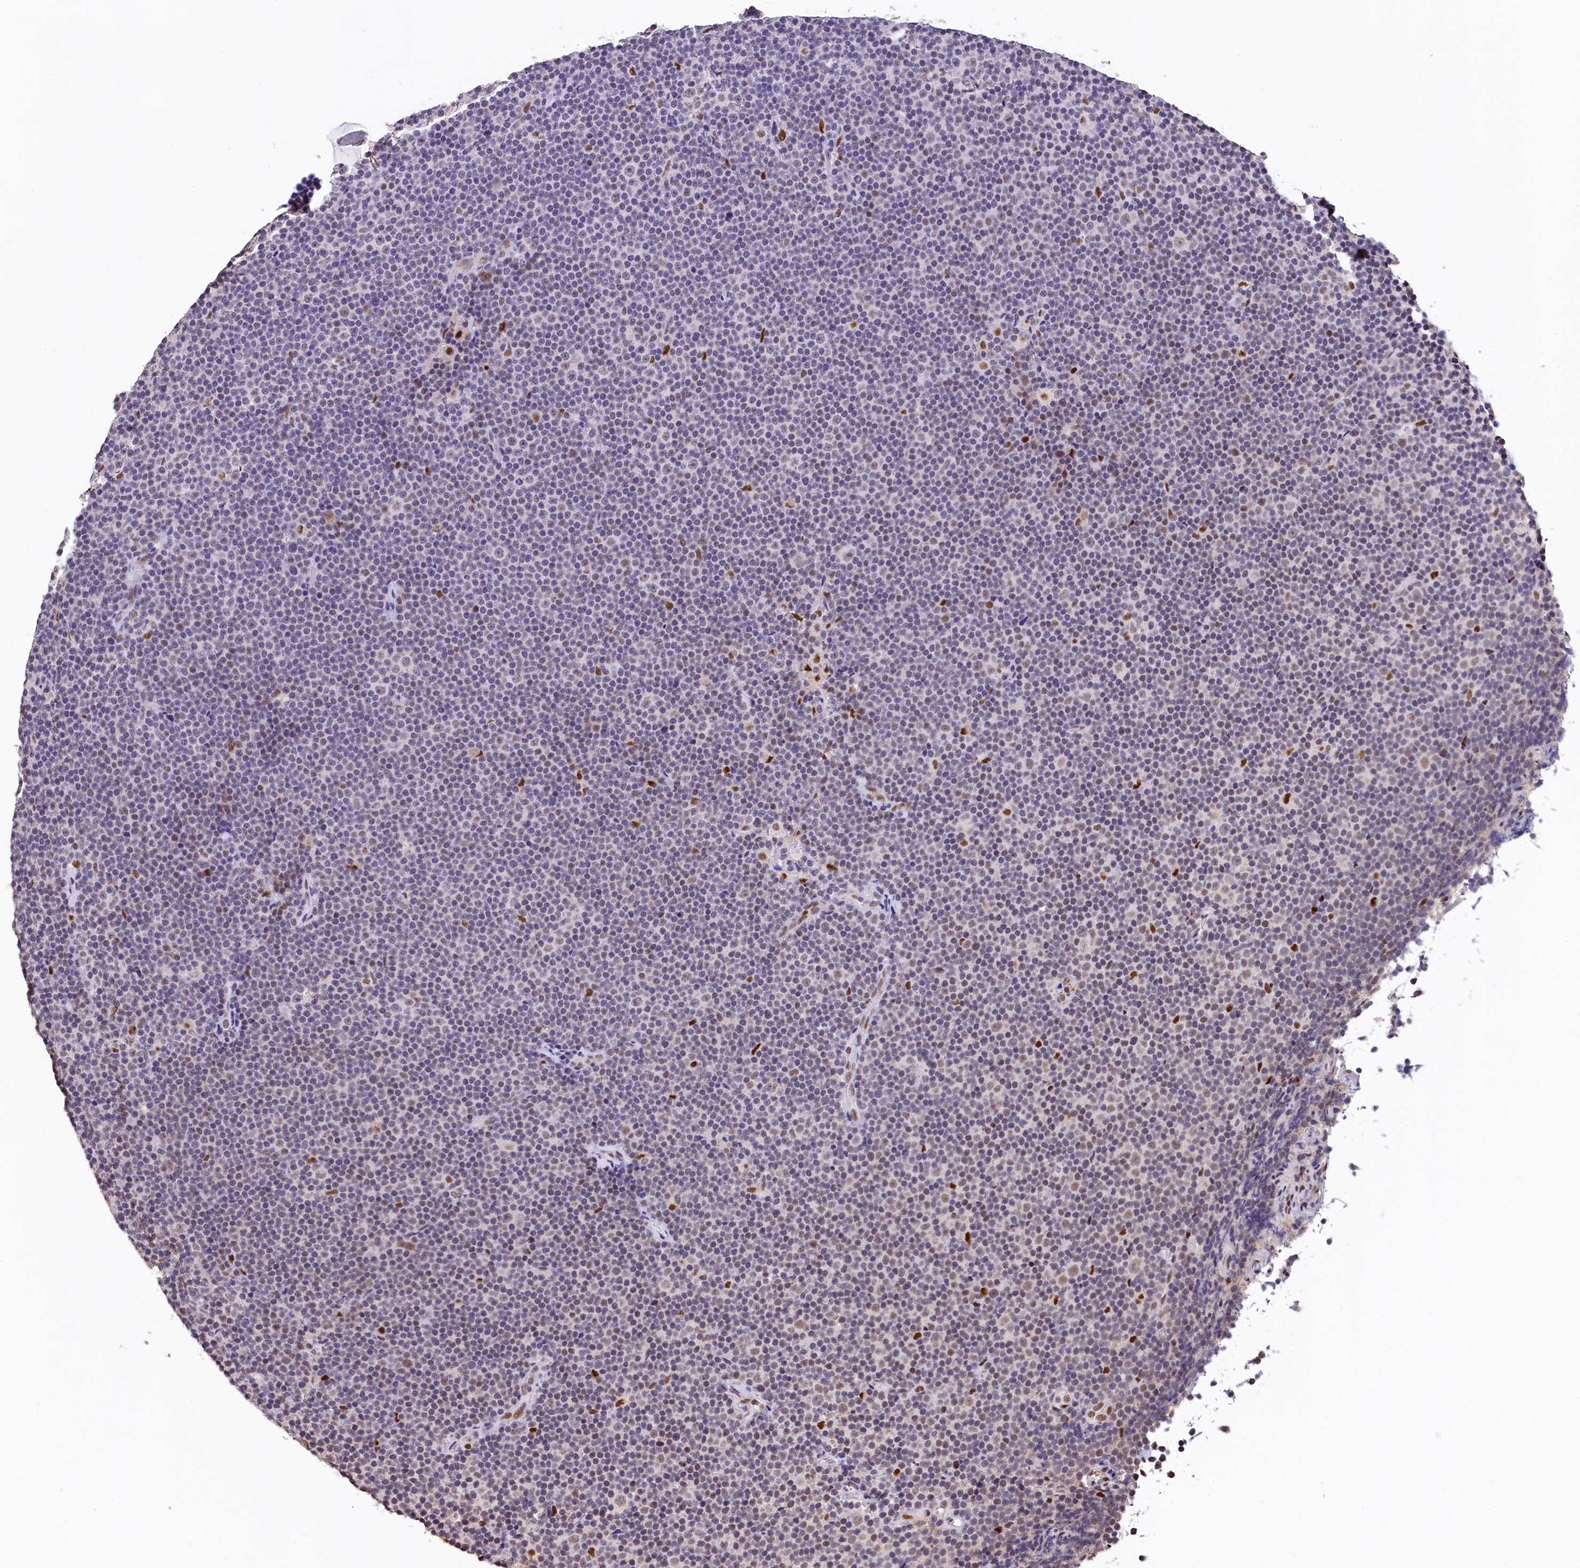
{"staining": {"intensity": "negative", "quantity": "none", "location": "none"}, "tissue": "lymphoma", "cell_type": "Tumor cells", "image_type": "cancer", "snomed": [{"axis": "morphology", "description": "Malignant lymphoma, non-Hodgkin's type, Low grade"}, {"axis": "topography", "description": "Lymph node"}], "caption": "This is an immunohistochemistry (IHC) micrograph of lymphoma. There is no expression in tumor cells.", "gene": "HECTD4", "patient": {"sex": "female", "age": 67}}